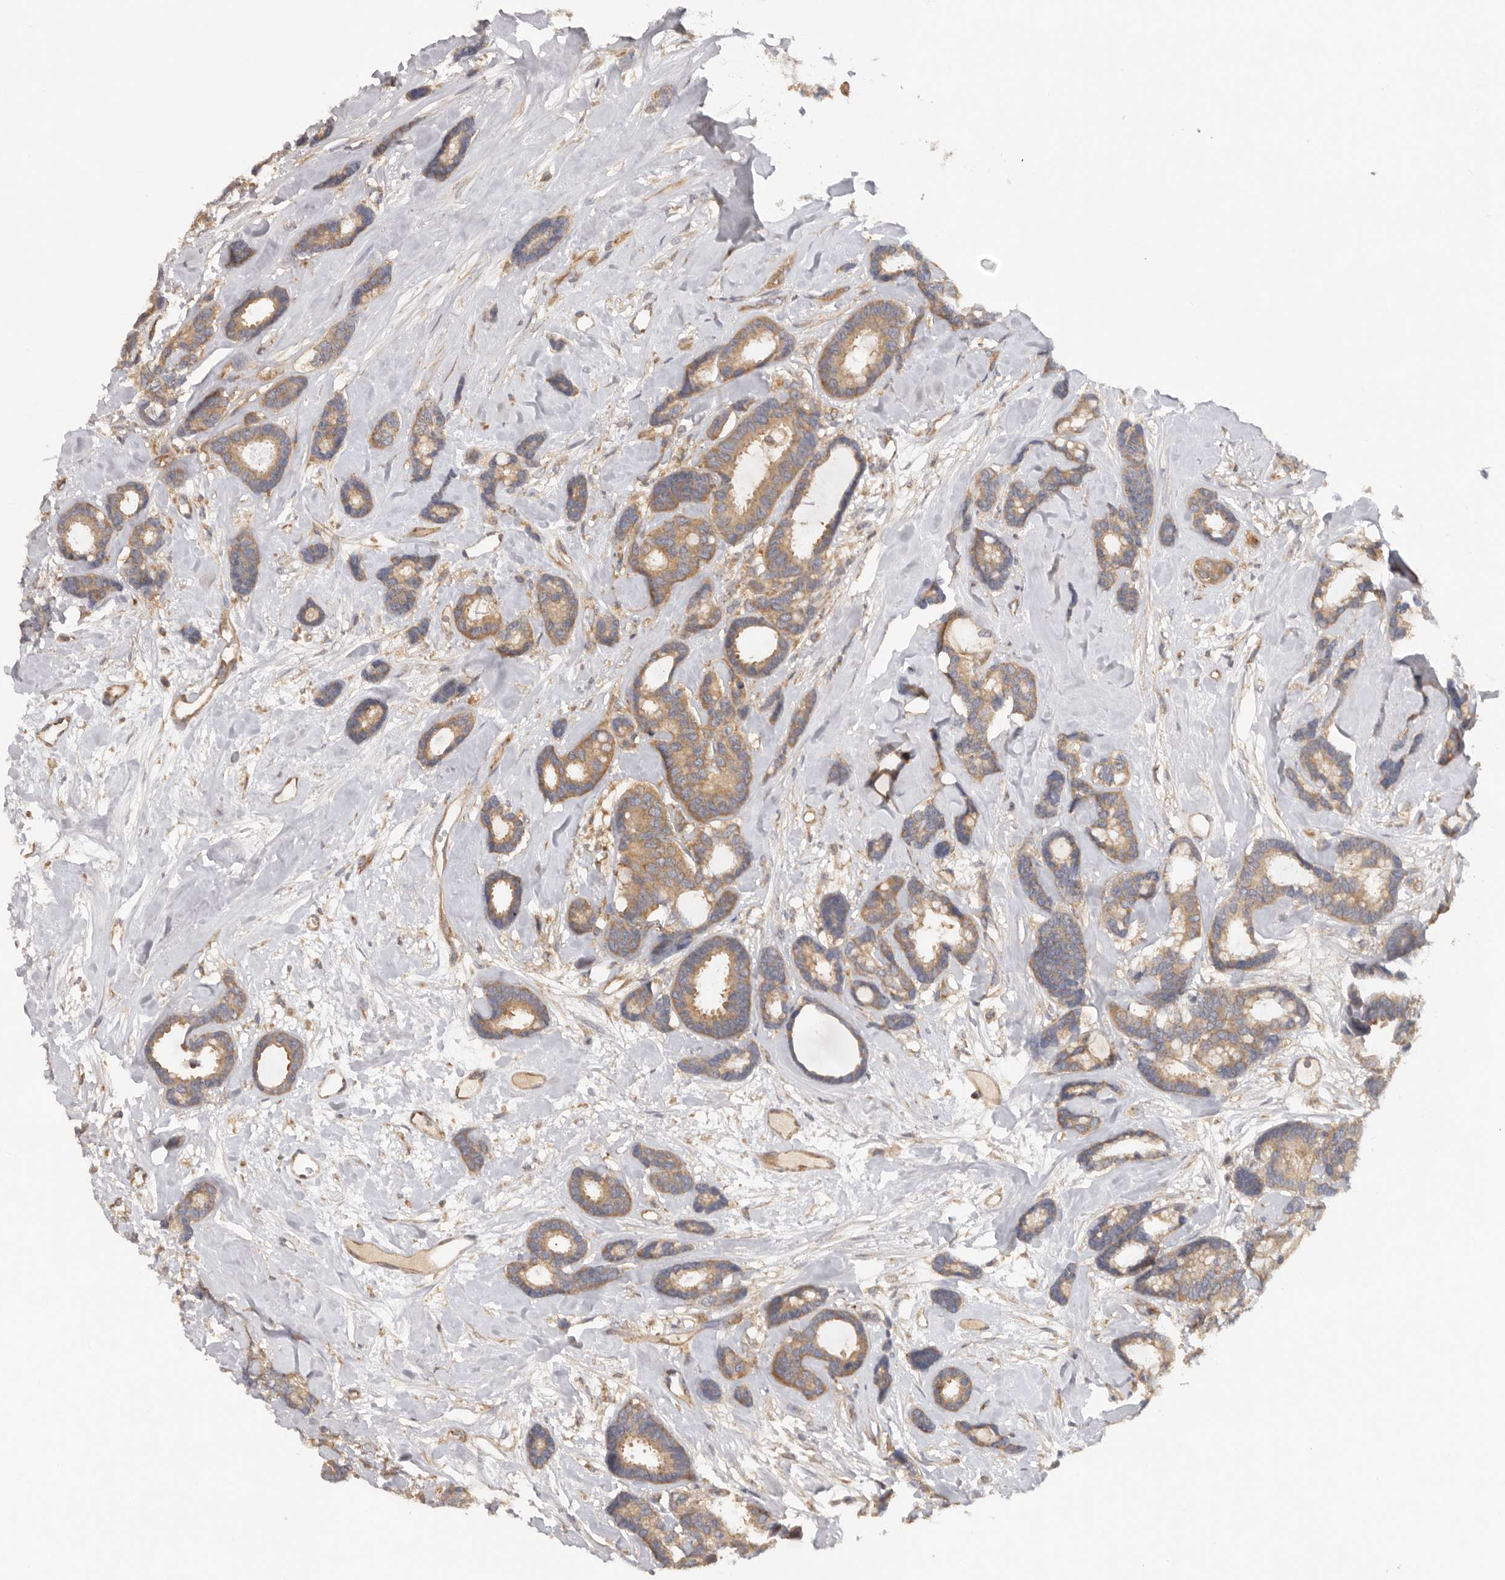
{"staining": {"intensity": "moderate", "quantity": ">75%", "location": "cytoplasmic/membranous"}, "tissue": "breast cancer", "cell_type": "Tumor cells", "image_type": "cancer", "snomed": [{"axis": "morphology", "description": "Duct carcinoma"}, {"axis": "topography", "description": "Breast"}], "caption": "The image exhibits immunohistochemical staining of infiltrating ductal carcinoma (breast). There is moderate cytoplasmic/membranous expression is present in about >75% of tumor cells.", "gene": "PPP1R42", "patient": {"sex": "female", "age": 87}}